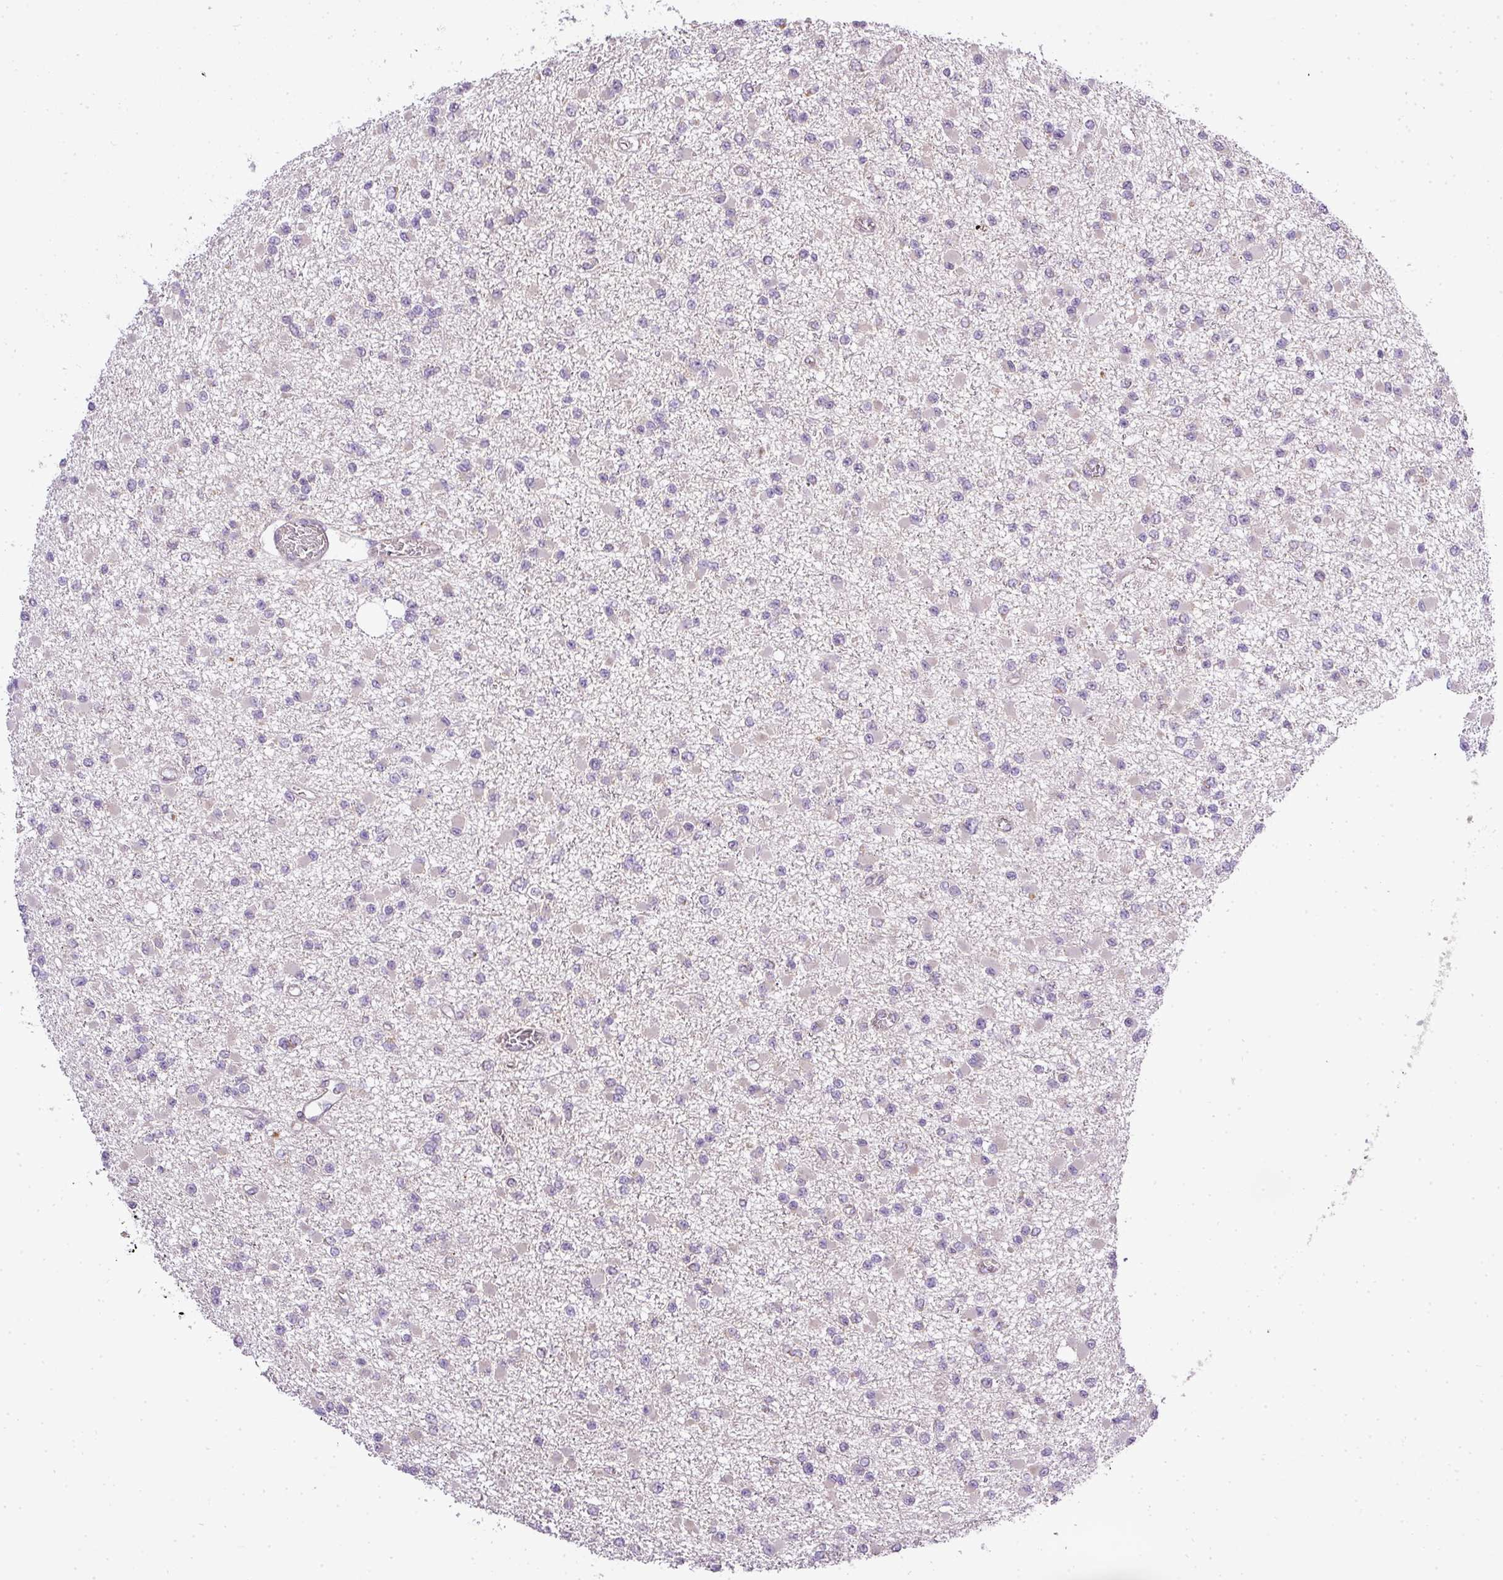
{"staining": {"intensity": "negative", "quantity": "none", "location": "none"}, "tissue": "glioma", "cell_type": "Tumor cells", "image_type": "cancer", "snomed": [{"axis": "morphology", "description": "Glioma, malignant, Low grade"}, {"axis": "topography", "description": "Brain"}], "caption": "DAB (3,3'-diaminobenzidine) immunohistochemical staining of malignant low-grade glioma demonstrates no significant staining in tumor cells.", "gene": "ZDHHC1", "patient": {"sex": "female", "age": 22}}